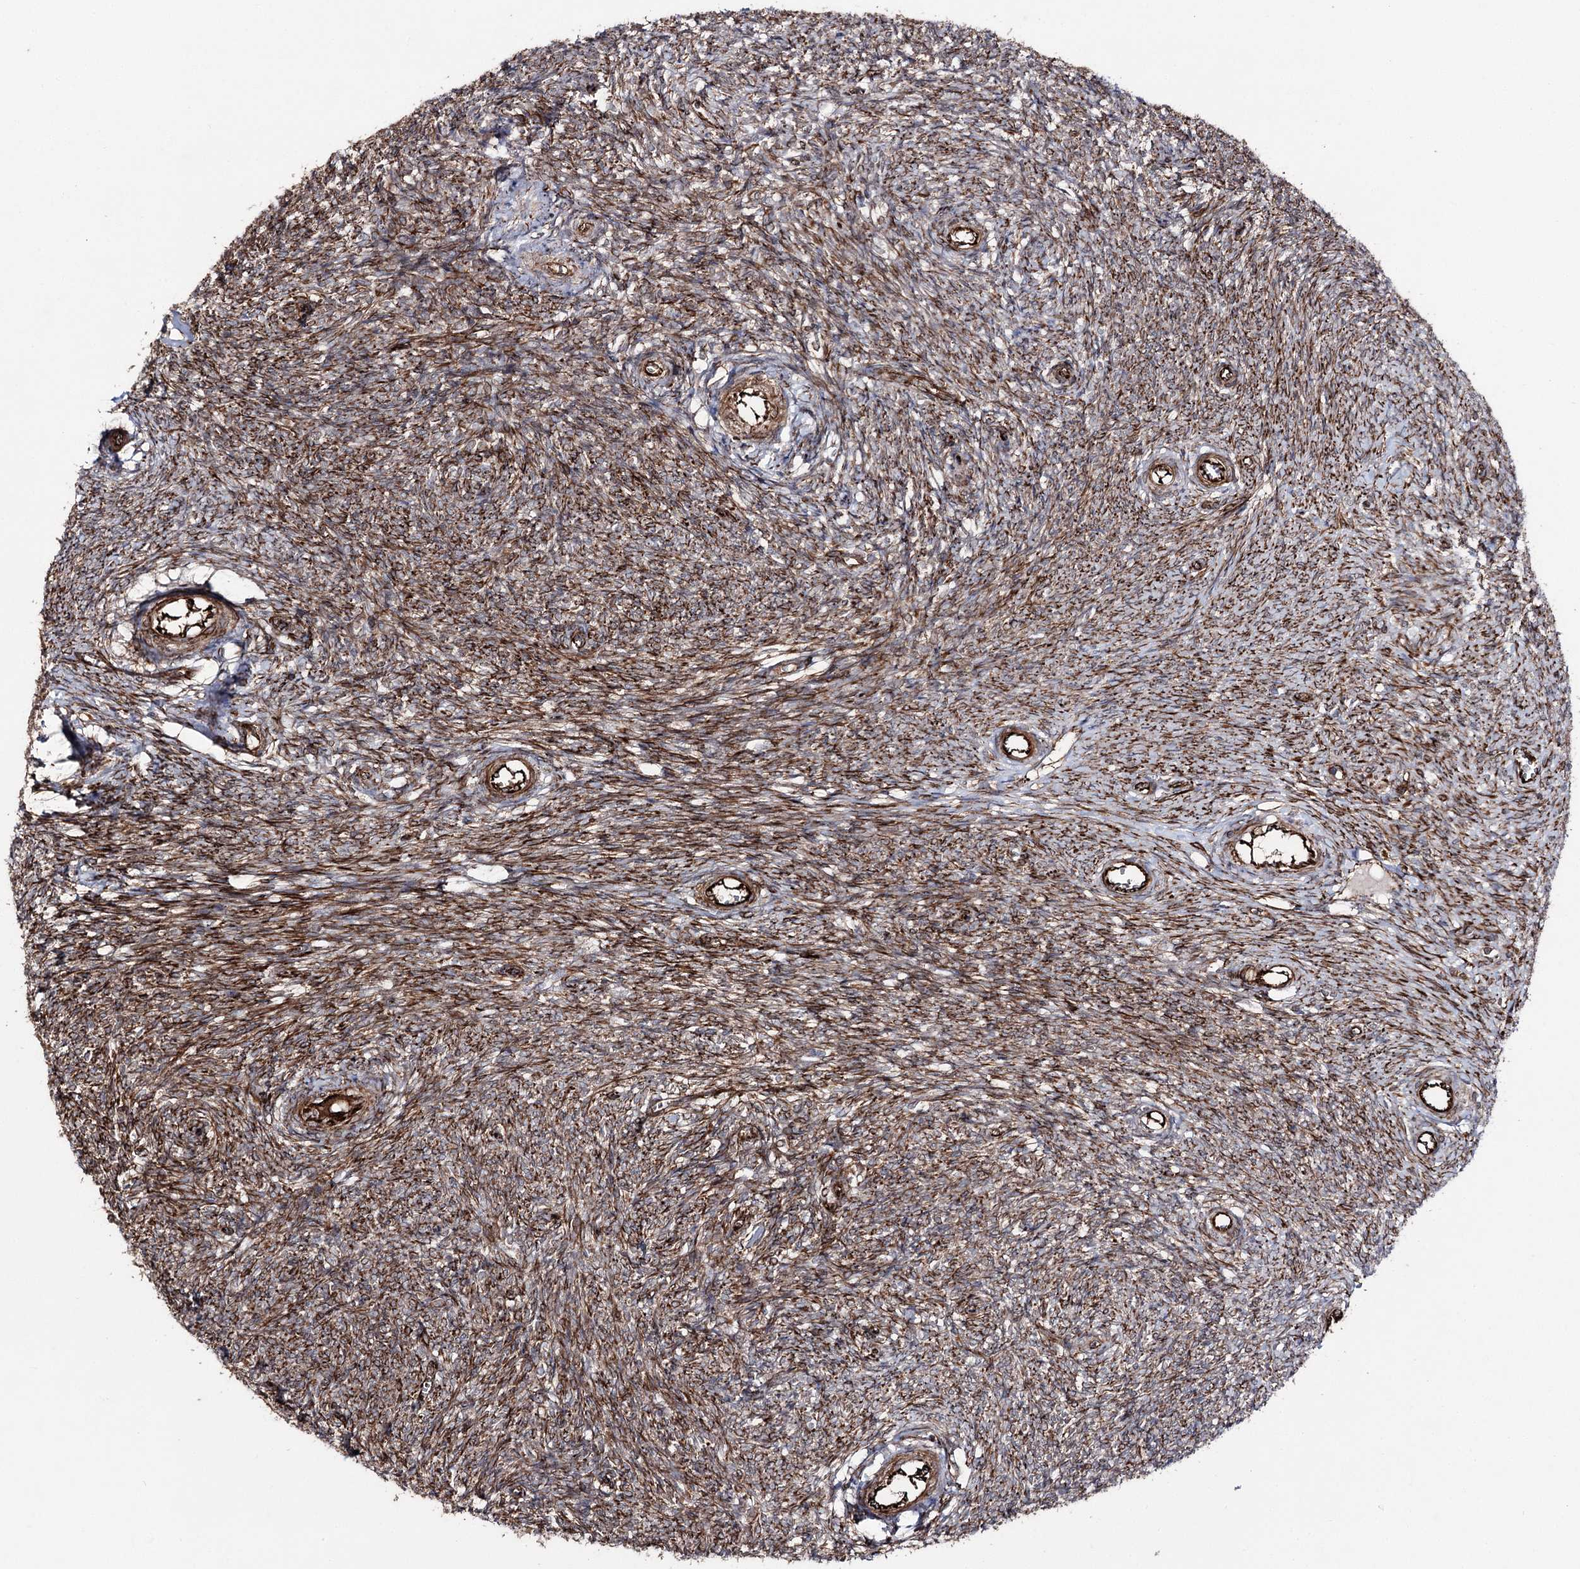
{"staining": {"intensity": "moderate", "quantity": ">75%", "location": "cytoplasmic/membranous"}, "tissue": "ovary", "cell_type": "Ovarian stroma cells", "image_type": "normal", "snomed": [{"axis": "morphology", "description": "Normal tissue, NOS"}, {"axis": "topography", "description": "Ovary"}], "caption": "IHC micrograph of normal ovary: human ovary stained using immunohistochemistry (IHC) reveals medium levels of moderate protein expression localized specifically in the cytoplasmic/membranous of ovarian stroma cells, appearing as a cytoplasmic/membranous brown color.", "gene": "MIB1", "patient": {"sex": "female", "age": 44}}